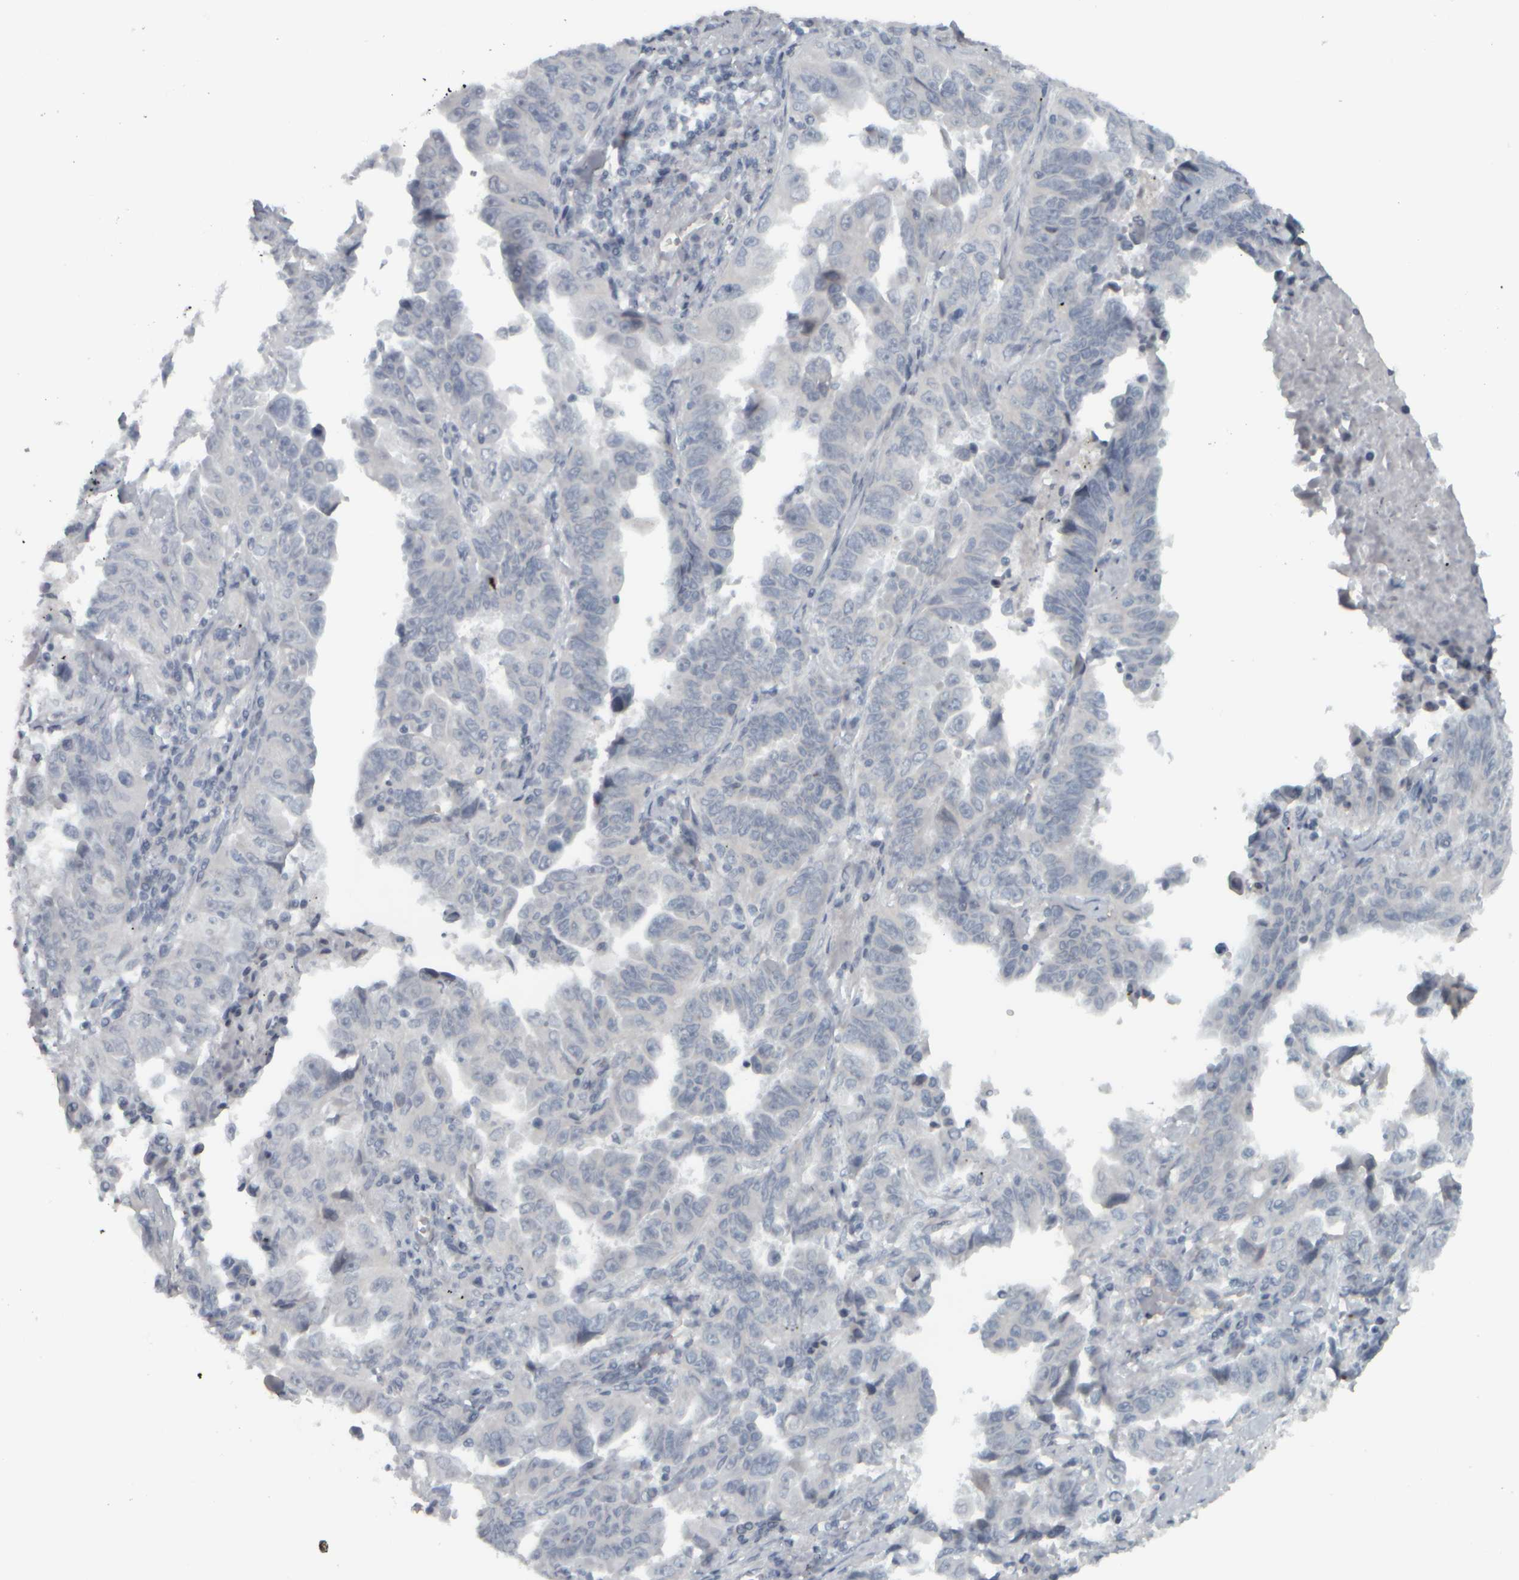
{"staining": {"intensity": "negative", "quantity": "none", "location": "none"}, "tissue": "lung cancer", "cell_type": "Tumor cells", "image_type": "cancer", "snomed": [{"axis": "morphology", "description": "Adenocarcinoma, NOS"}, {"axis": "topography", "description": "Lung"}], "caption": "Immunohistochemistry of human adenocarcinoma (lung) exhibits no positivity in tumor cells.", "gene": "NAPG", "patient": {"sex": "female", "age": 51}}